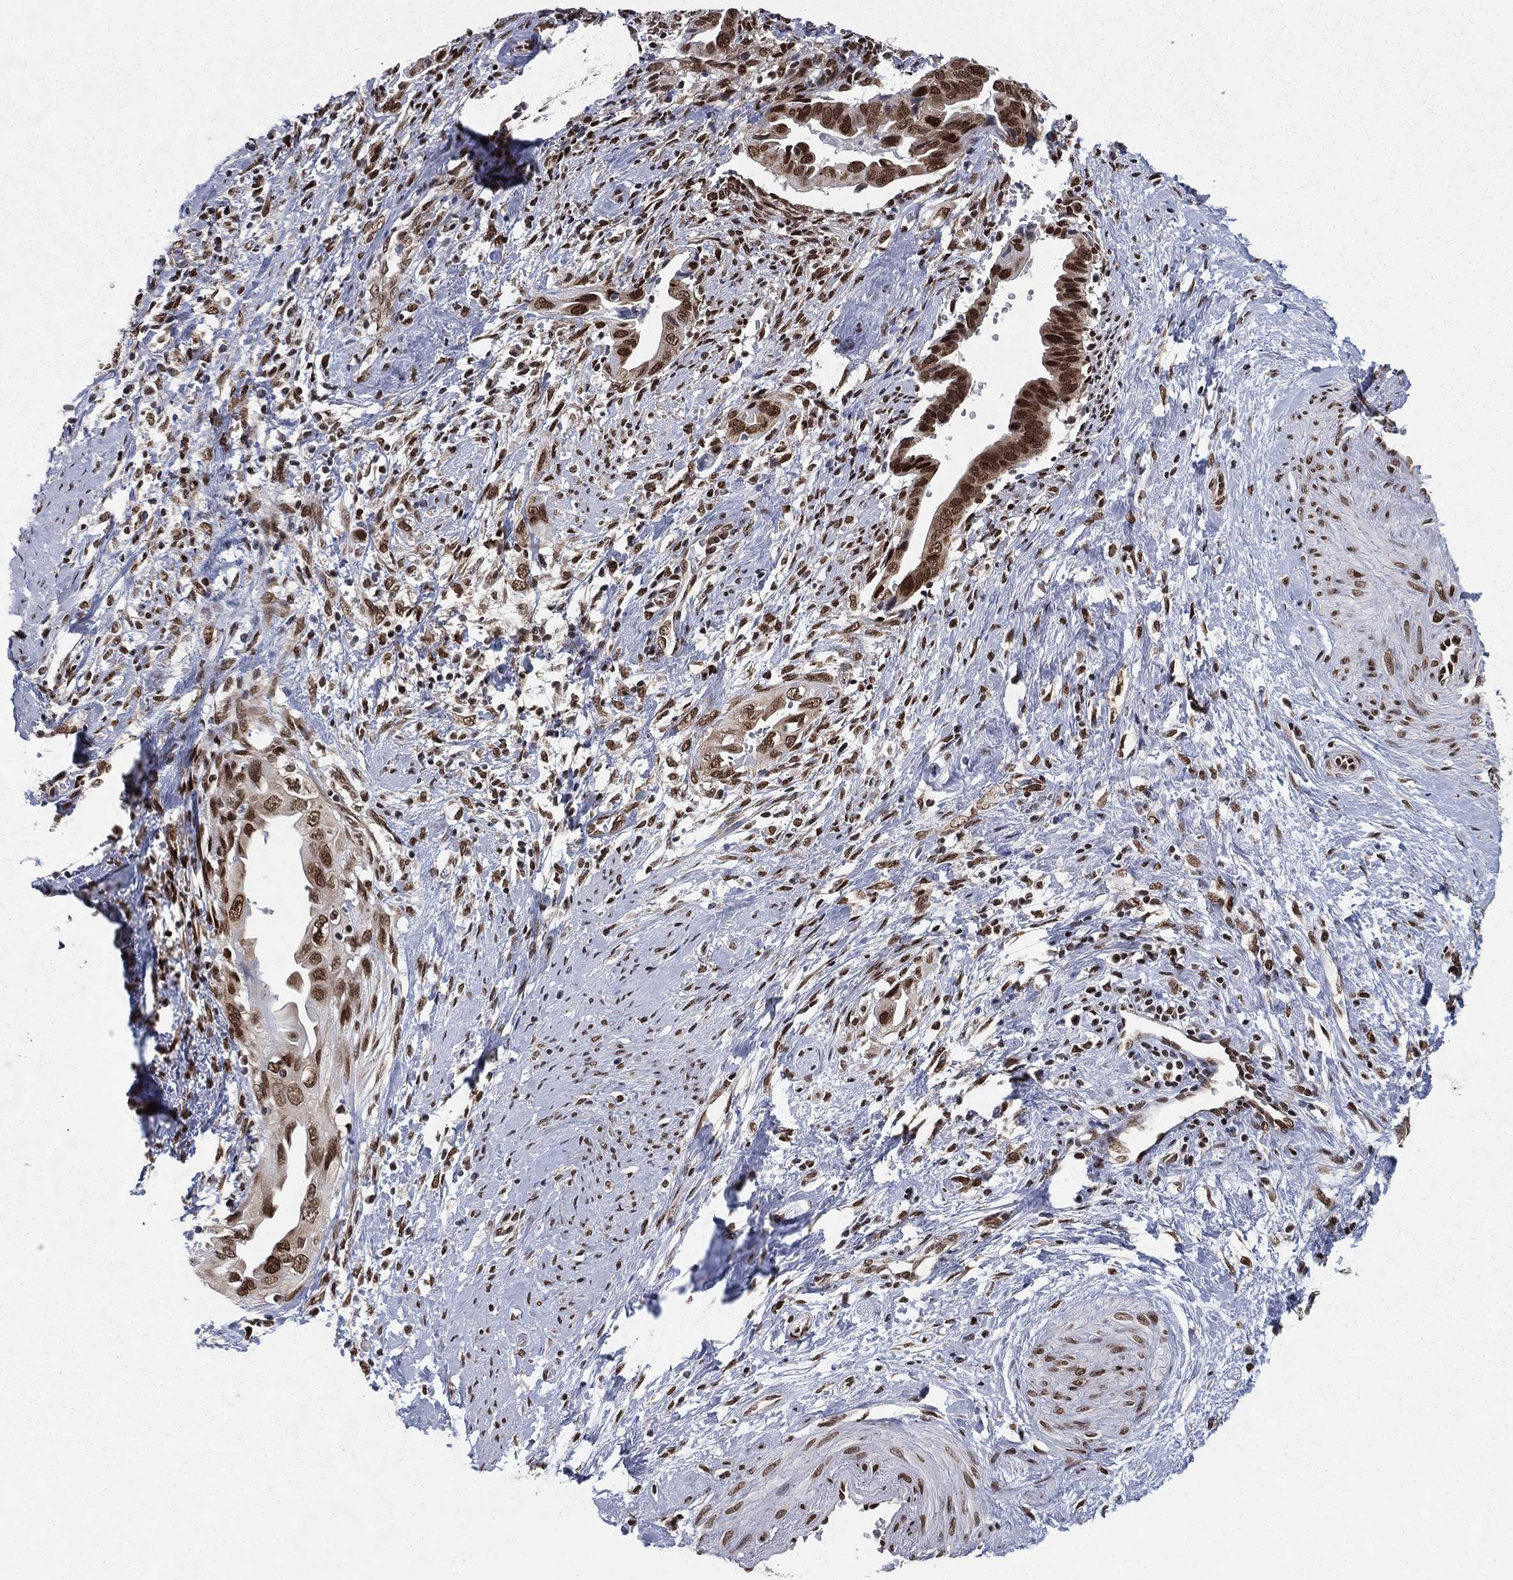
{"staining": {"intensity": "moderate", "quantity": ">75%", "location": "nuclear"}, "tissue": "cervical cancer", "cell_type": "Tumor cells", "image_type": "cancer", "snomed": [{"axis": "morphology", "description": "Adenocarcinoma, NOS"}, {"axis": "topography", "description": "Cervix"}], "caption": "DAB (3,3'-diaminobenzidine) immunohistochemical staining of cervical adenocarcinoma displays moderate nuclear protein staining in approximately >75% of tumor cells.", "gene": "FUBP3", "patient": {"sex": "female", "age": 42}}